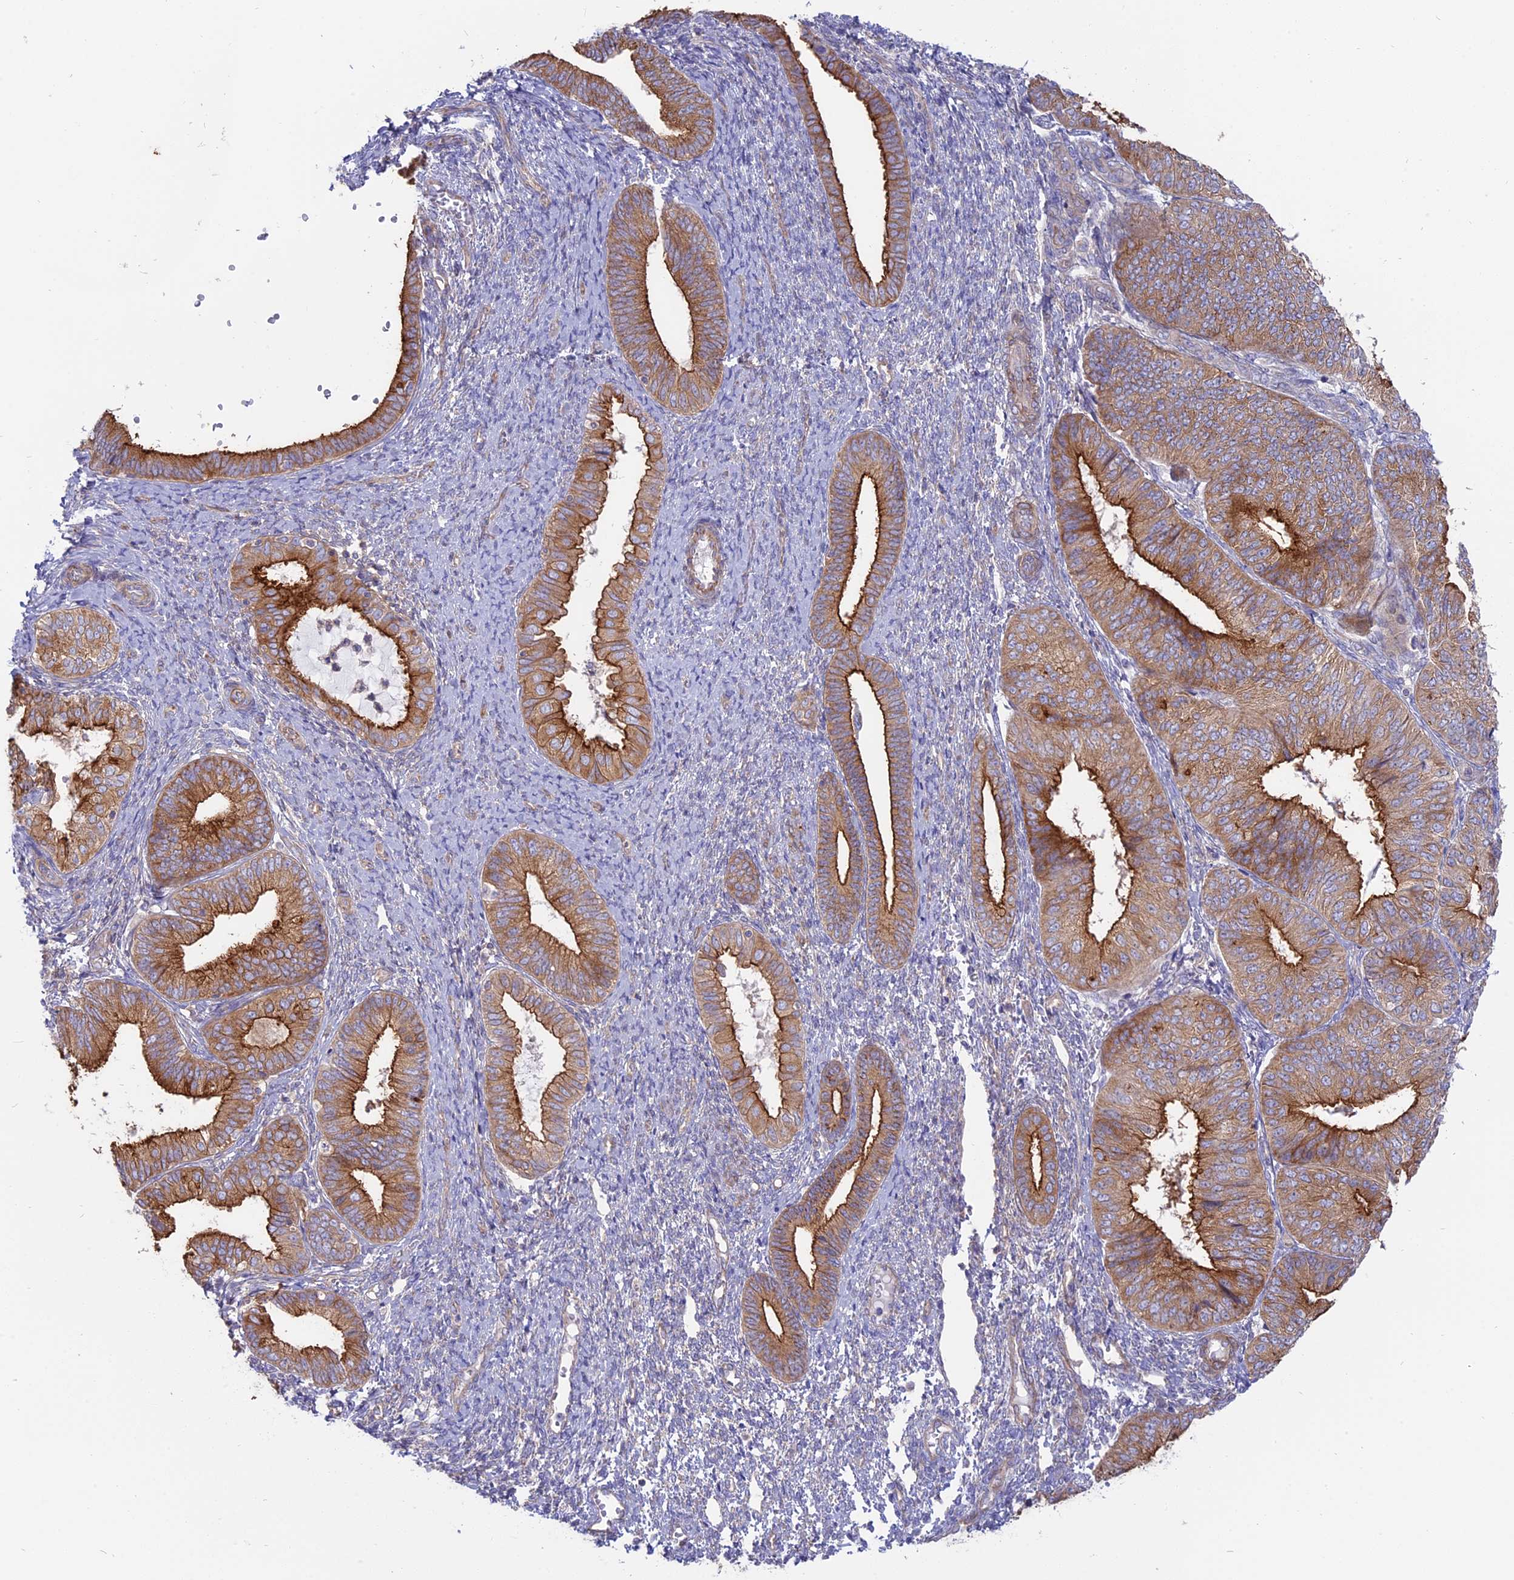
{"staining": {"intensity": "strong", "quantity": ">75%", "location": "cytoplasmic/membranous"}, "tissue": "endometrial cancer", "cell_type": "Tumor cells", "image_type": "cancer", "snomed": [{"axis": "morphology", "description": "Adenocarcinoma, NOS"}, {"axis": "topography", "description": "Endometrium"}], "caption": "Endometrial cancer was stained to show a protein in brown. There is high levels of strong cytoplasmic/membranous staining in about >75% of tumor cells.", "gene": "MYO5B", "patient": {"sex": "female", "age": 58}}